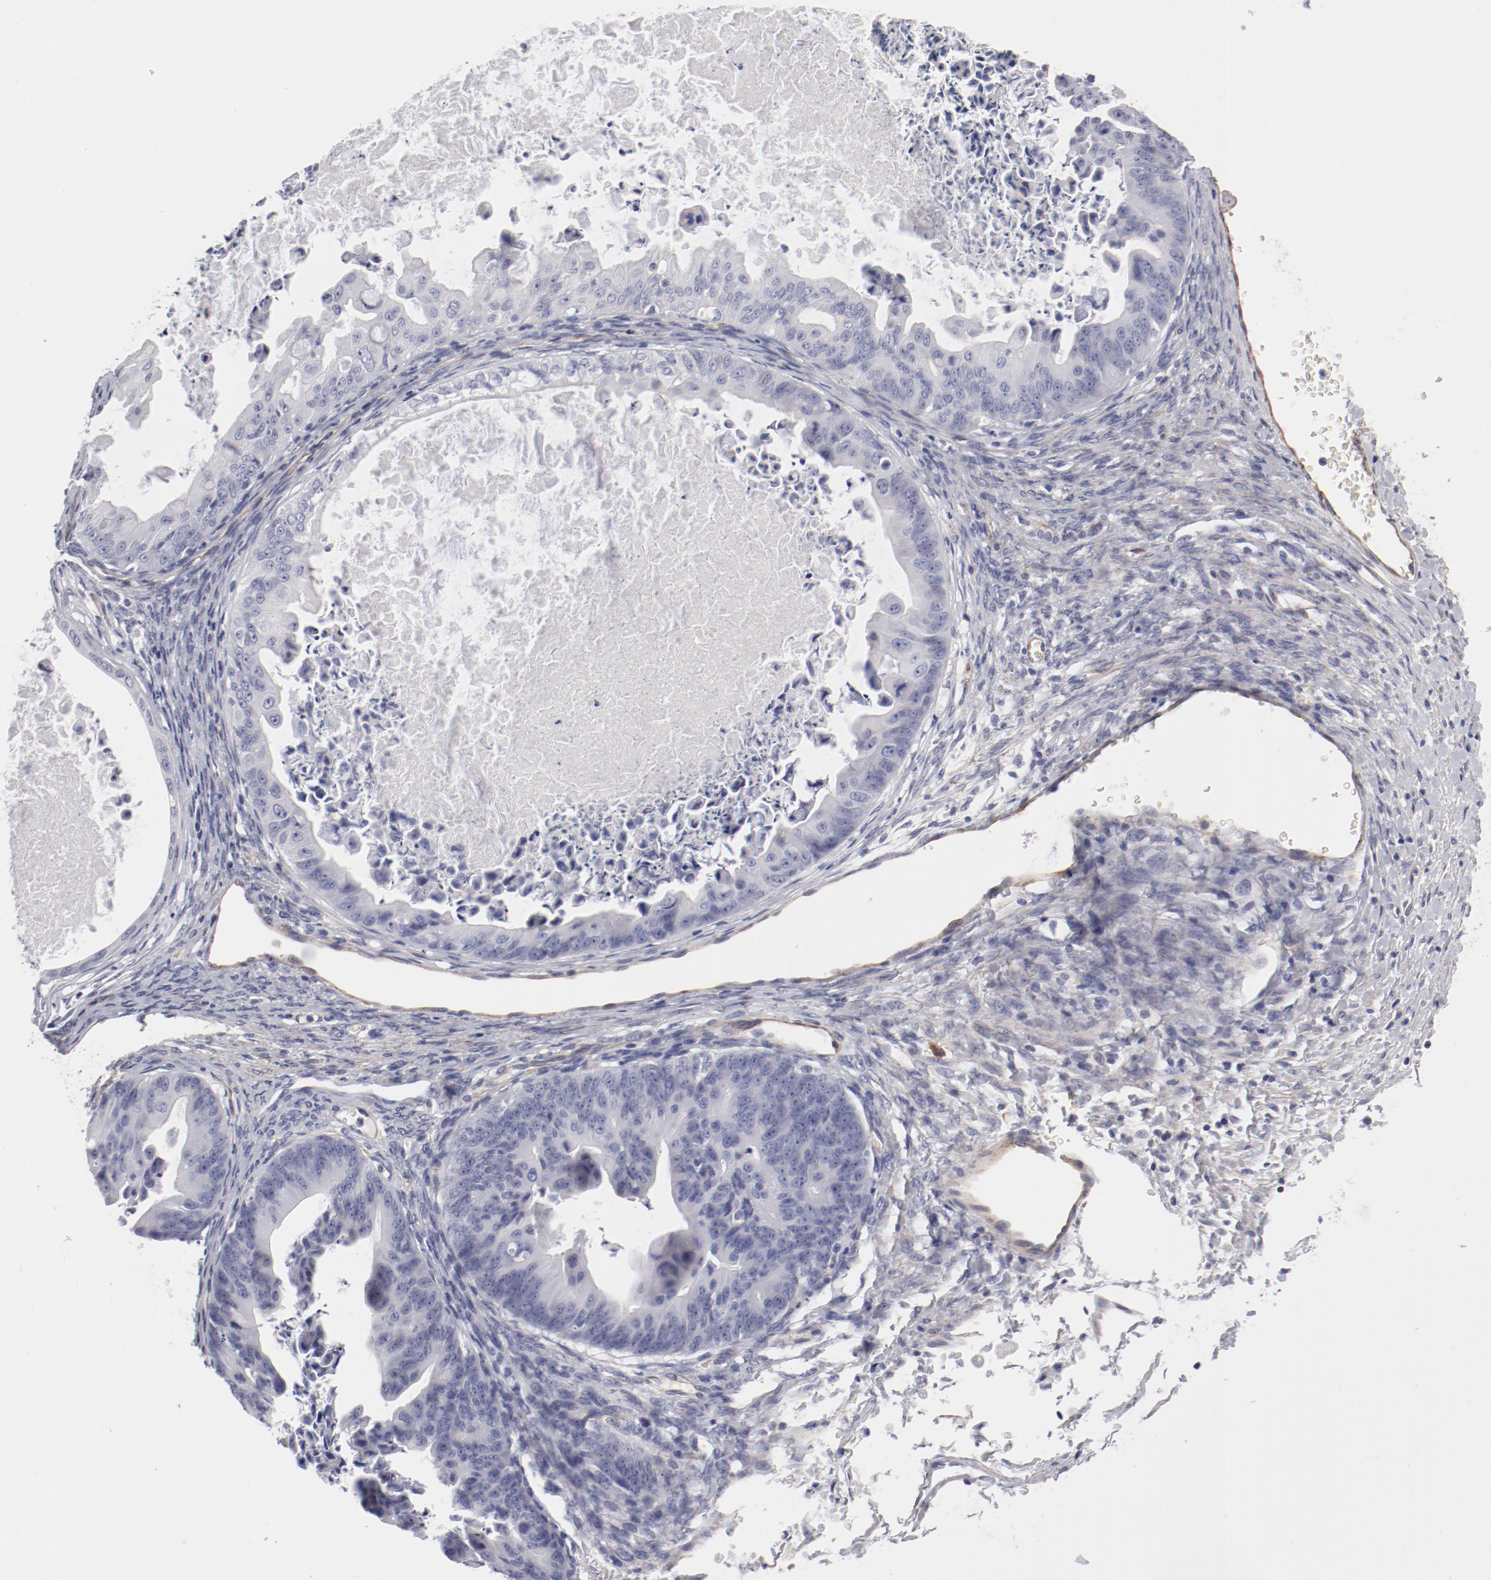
{"staining": {"intensity": "negative", "quantity": "none", "location": "none"}, "tissue": "ovarian cancer", "cell_type": "Tumor cells", "image_type": "cancer", "snomed": [{"axis": "morphology", "description": "Cystadenocarcinoma, mucinous, NOS"}, {"axis": "topography", "description": "Ovary"}], "caption": "Tumor cells are negative for protein expression in human ovarian cancer.", "gene": "LAX1", "patient": {"sex": "female", "age": 37}}